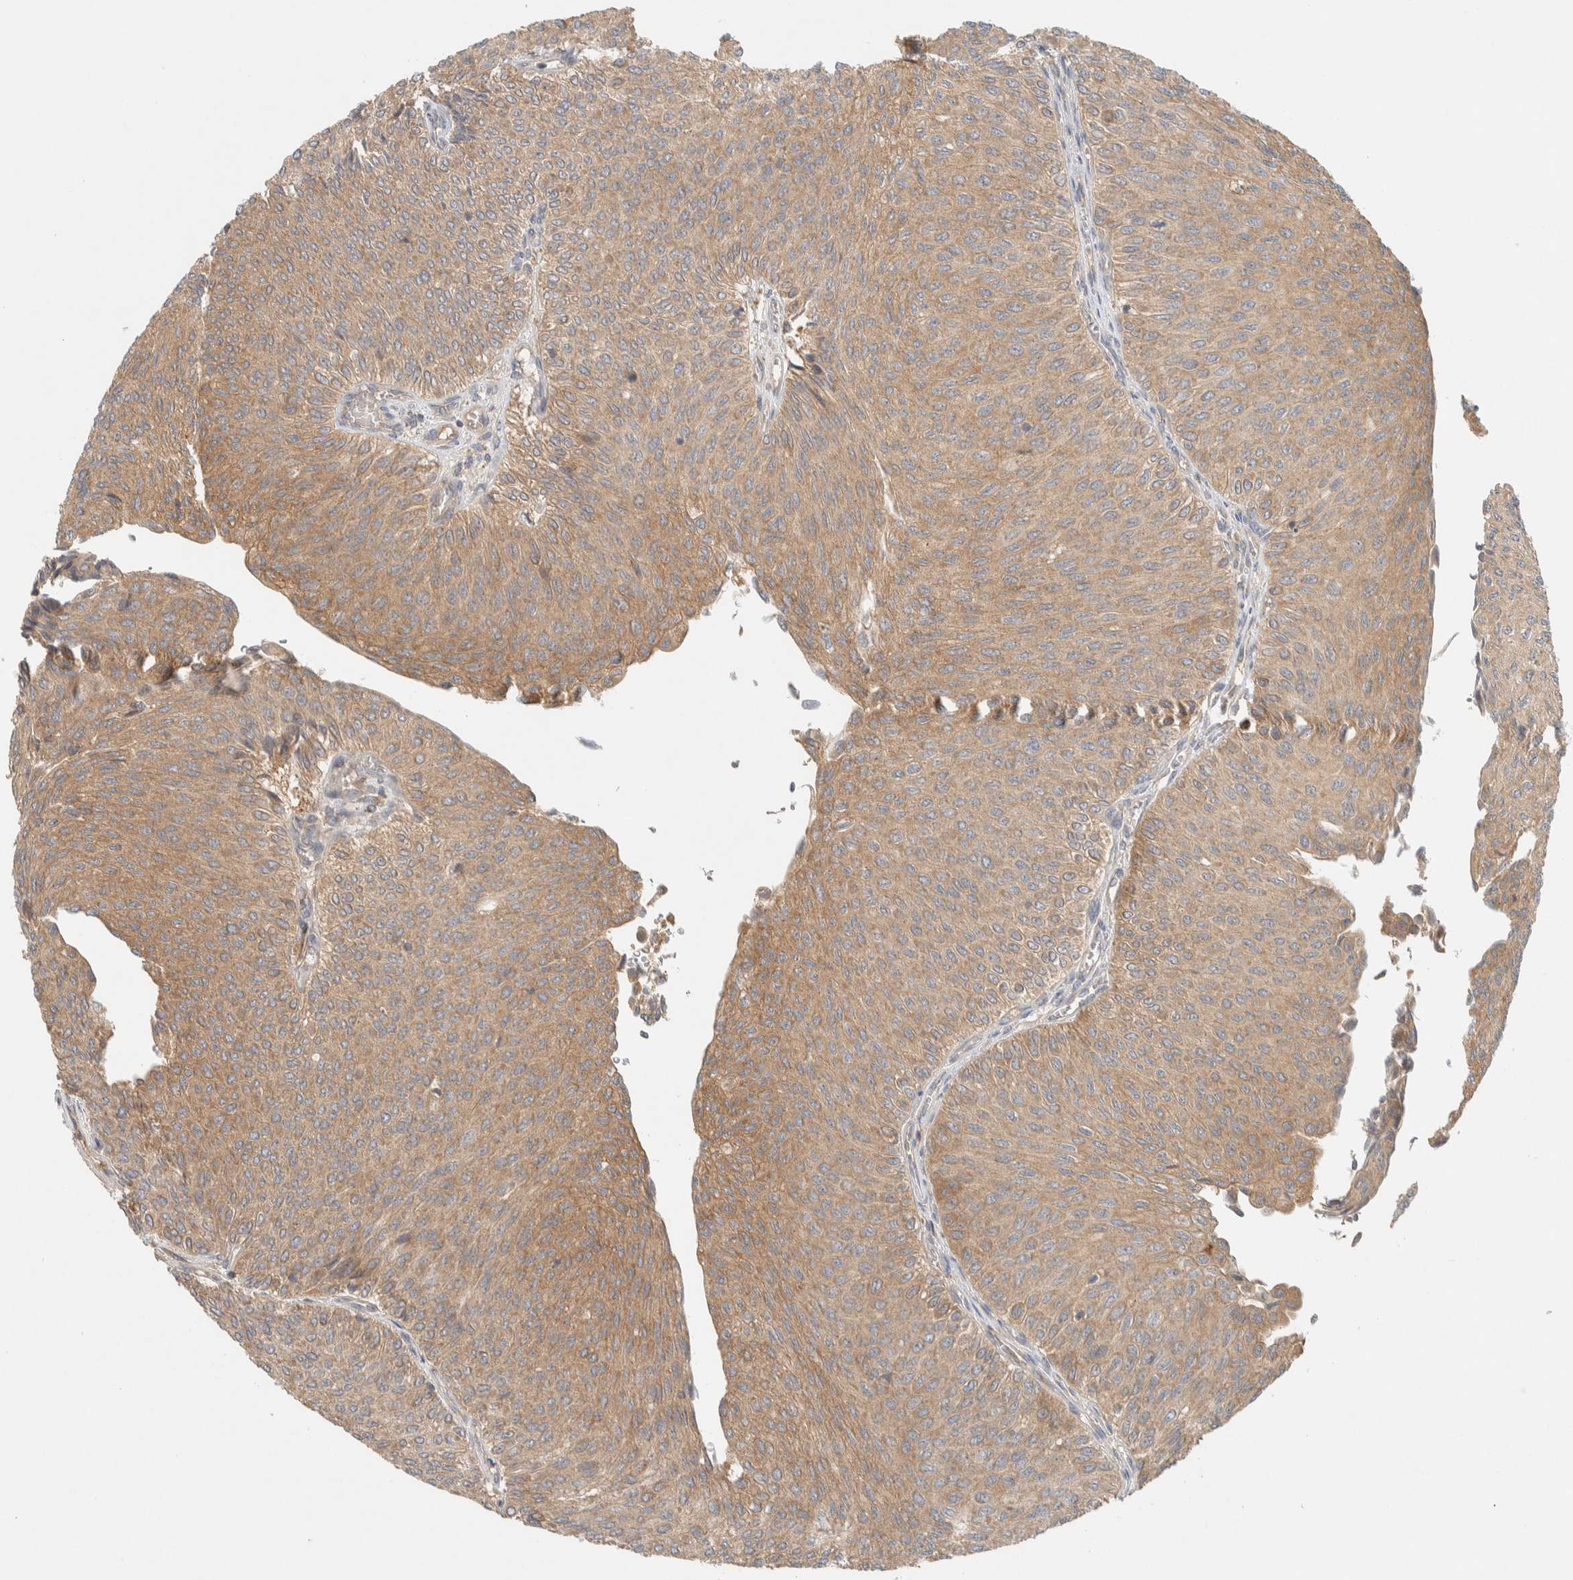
{"staining": {"intensity": "moderate", "quantity": ">75%", "location": "cytoplasmic/membranous"}, "tissue": "urothelial cancer", "cell_type": "Tumor cells", "image_type": "cancer", "snomed": [{"axis": "morphology", "description": "Urothelial carcinoma, Low grade"}, {"axis": "topography", "description": "Urinary bladder"}], "caption": "There is medium levels of moderate cytoplasmic/membranous expression in tumor cells of urothelial cancer, as demonstrated by immunohistochemical staining (brown color).", "gene": "FAM167A", "patient": {"sex": "male", "age": 78}}